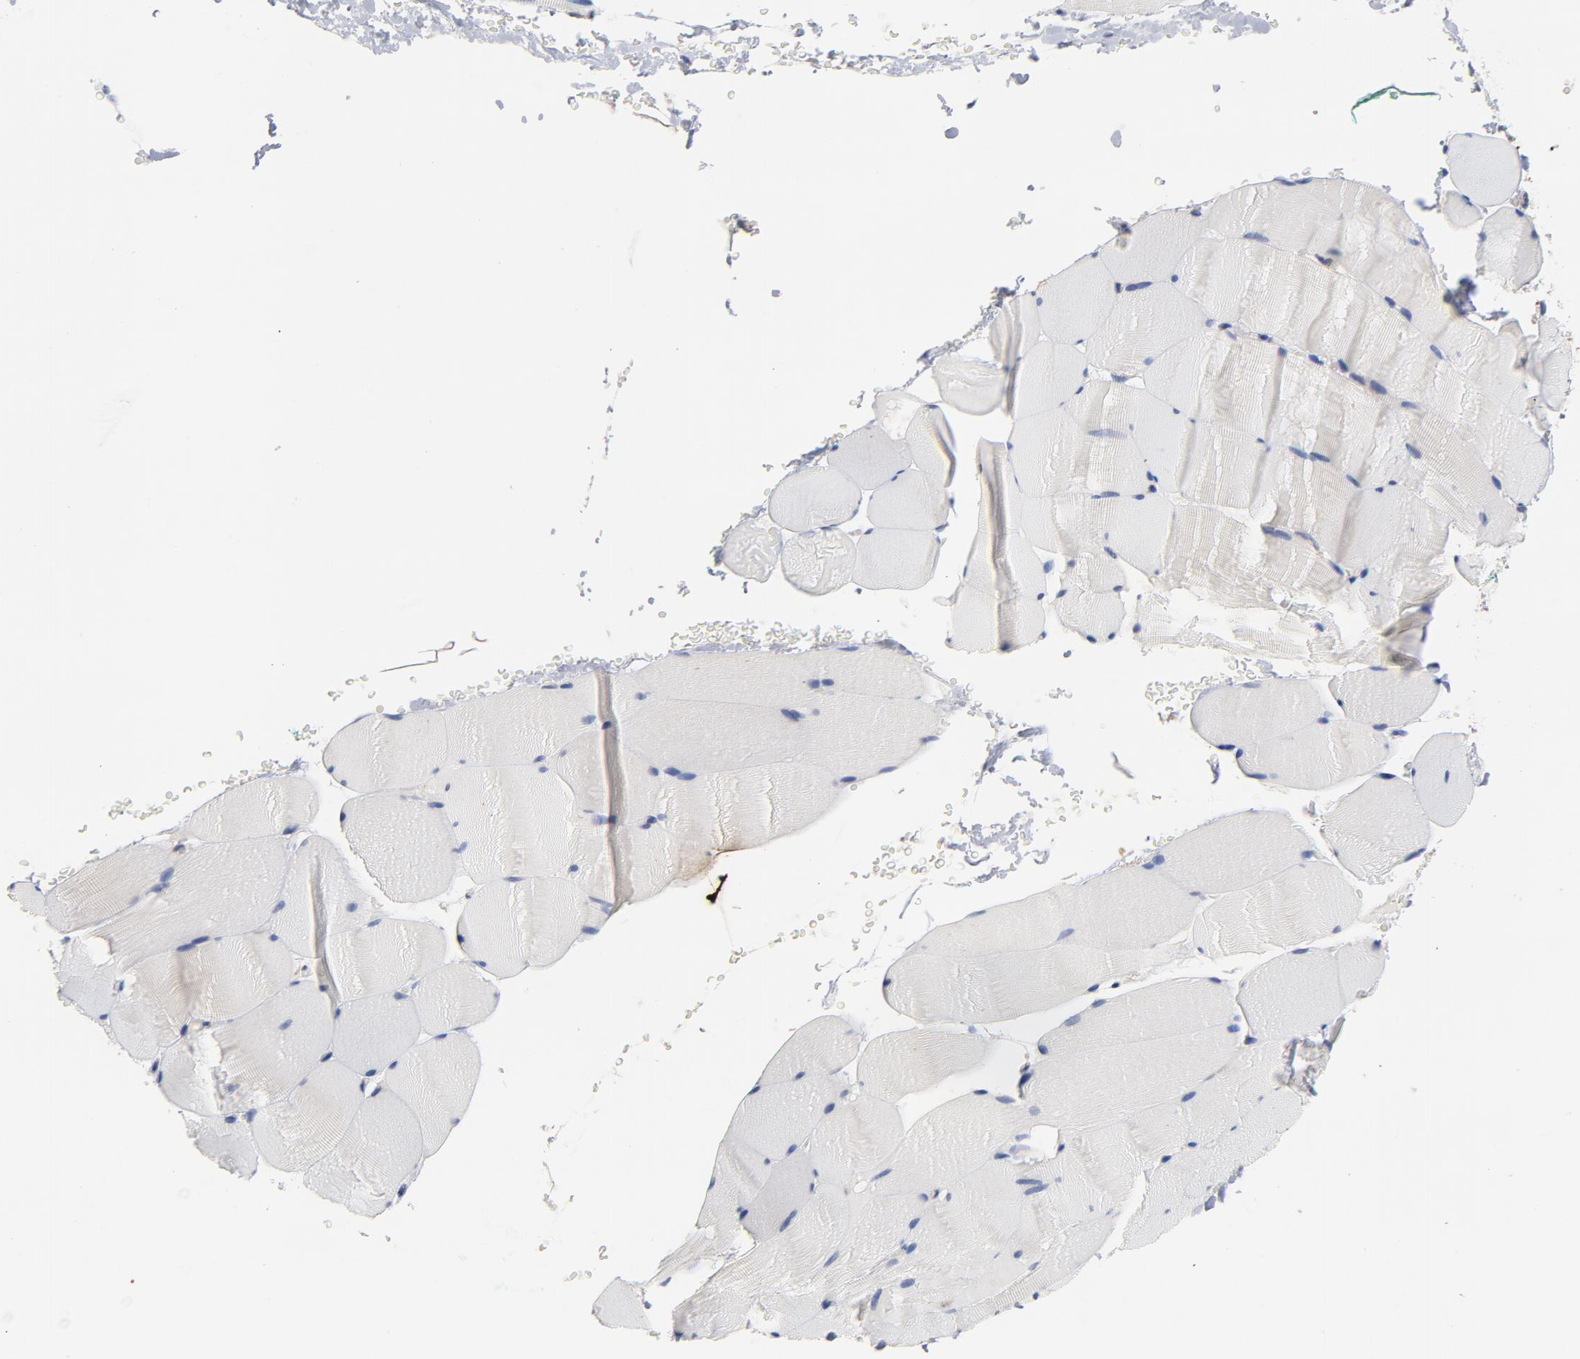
{"staining": {"intensity": "negative", "quantity": "none", "location": "none"}, "tissue": "skeletal muscle", "cell_type": "Myocytes", "image_type": "normal", "snomed": [{"axis": "morphology", "description": "Normal tissue, NOS"}, {"axis": "topography", "description": "Skeletal muscle"}], "caption": "DAB immunohistochemical staining of benign skeletal muscle demonstrates no significant positivity in myocytes. (Brightfield microscopy of DAB (3,3'-diaminobenzidine) immunohistochemistry (IHC) at high magnification).", "gene": "TLR4", "patient": {"sex": "male", "age": 62}}